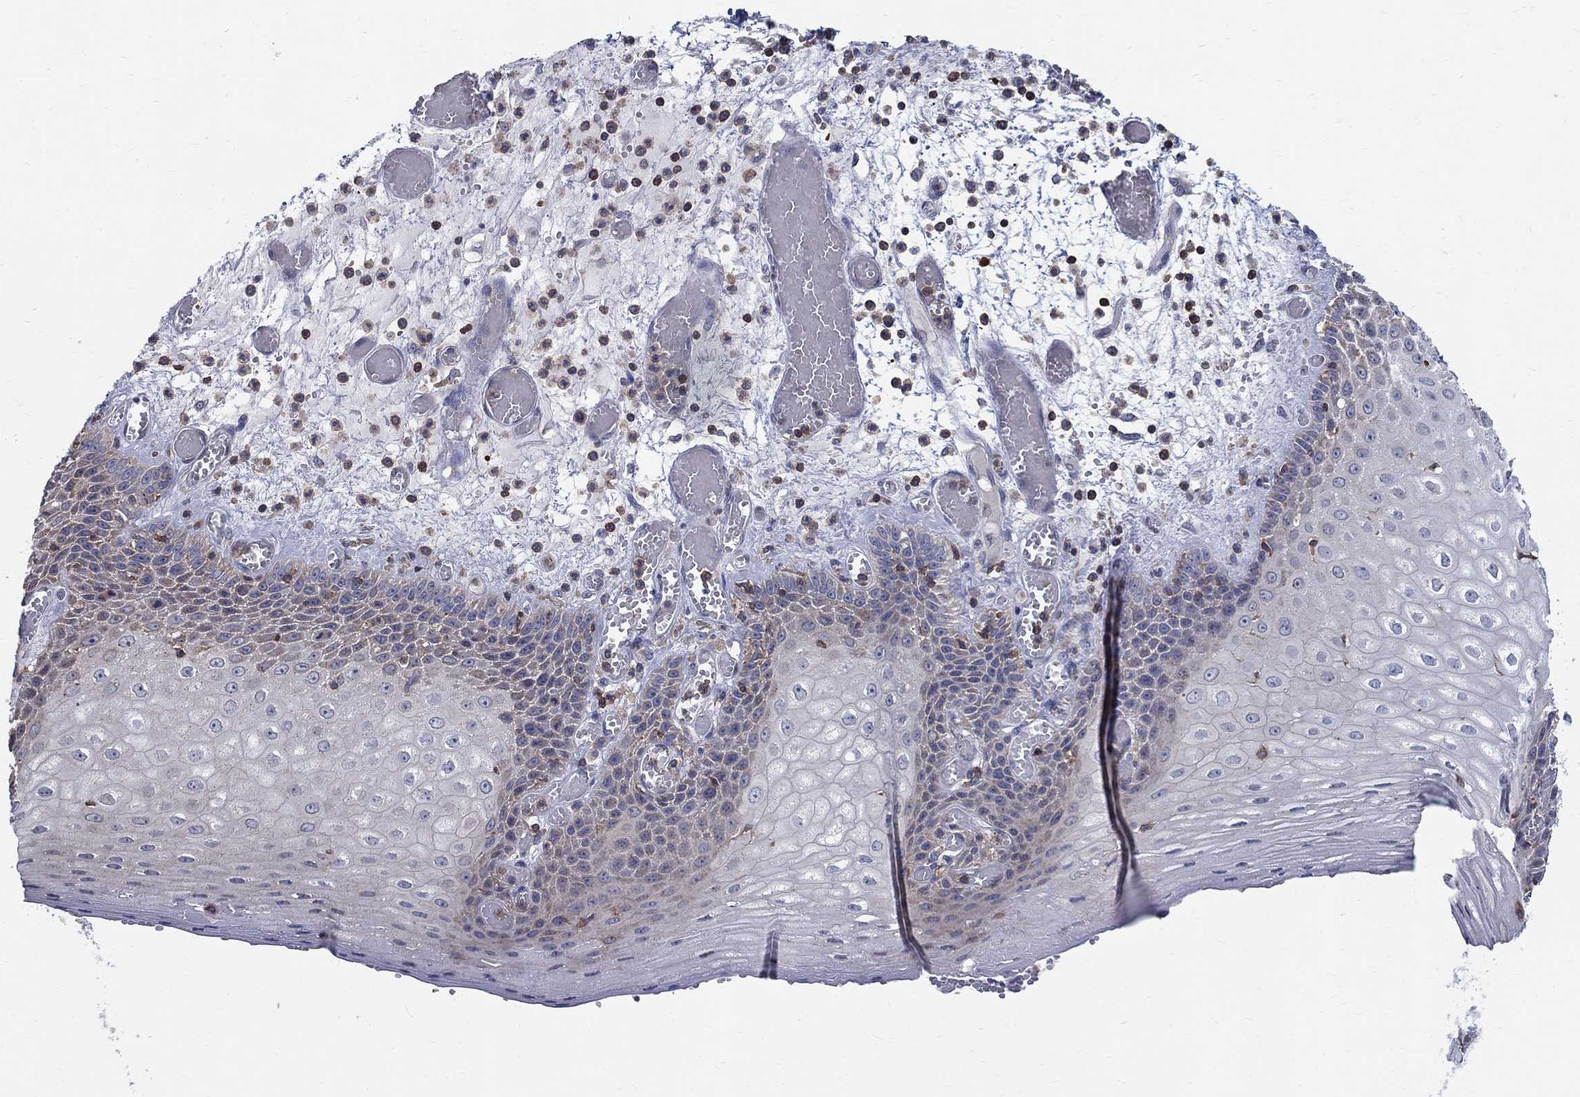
{"staining": {"intensity": "weak", "quantity": "25%-75%", "location": "cytoplasmic/membranous"}, "tissue": "esophagus", "cell_type": "Squamous epithelial cells", "image_type": "normal", "snomed": [{"axis": "morphology", "description": "Normal tissue, NOS"}, {"axis": "topography", "description": "Esophagus"}], "caption": "Protein expression analysis of unremarkable human esophagus reveals weak cytoplasmic/membranous staining in approximately 25%-75% of squamous epithelial cells. Immunohistochemistry stains the protein of interest in brown and the nuclei are stained blue.", "gene": "AGAP2", "patient": {"sex": "male", "age": 58}}